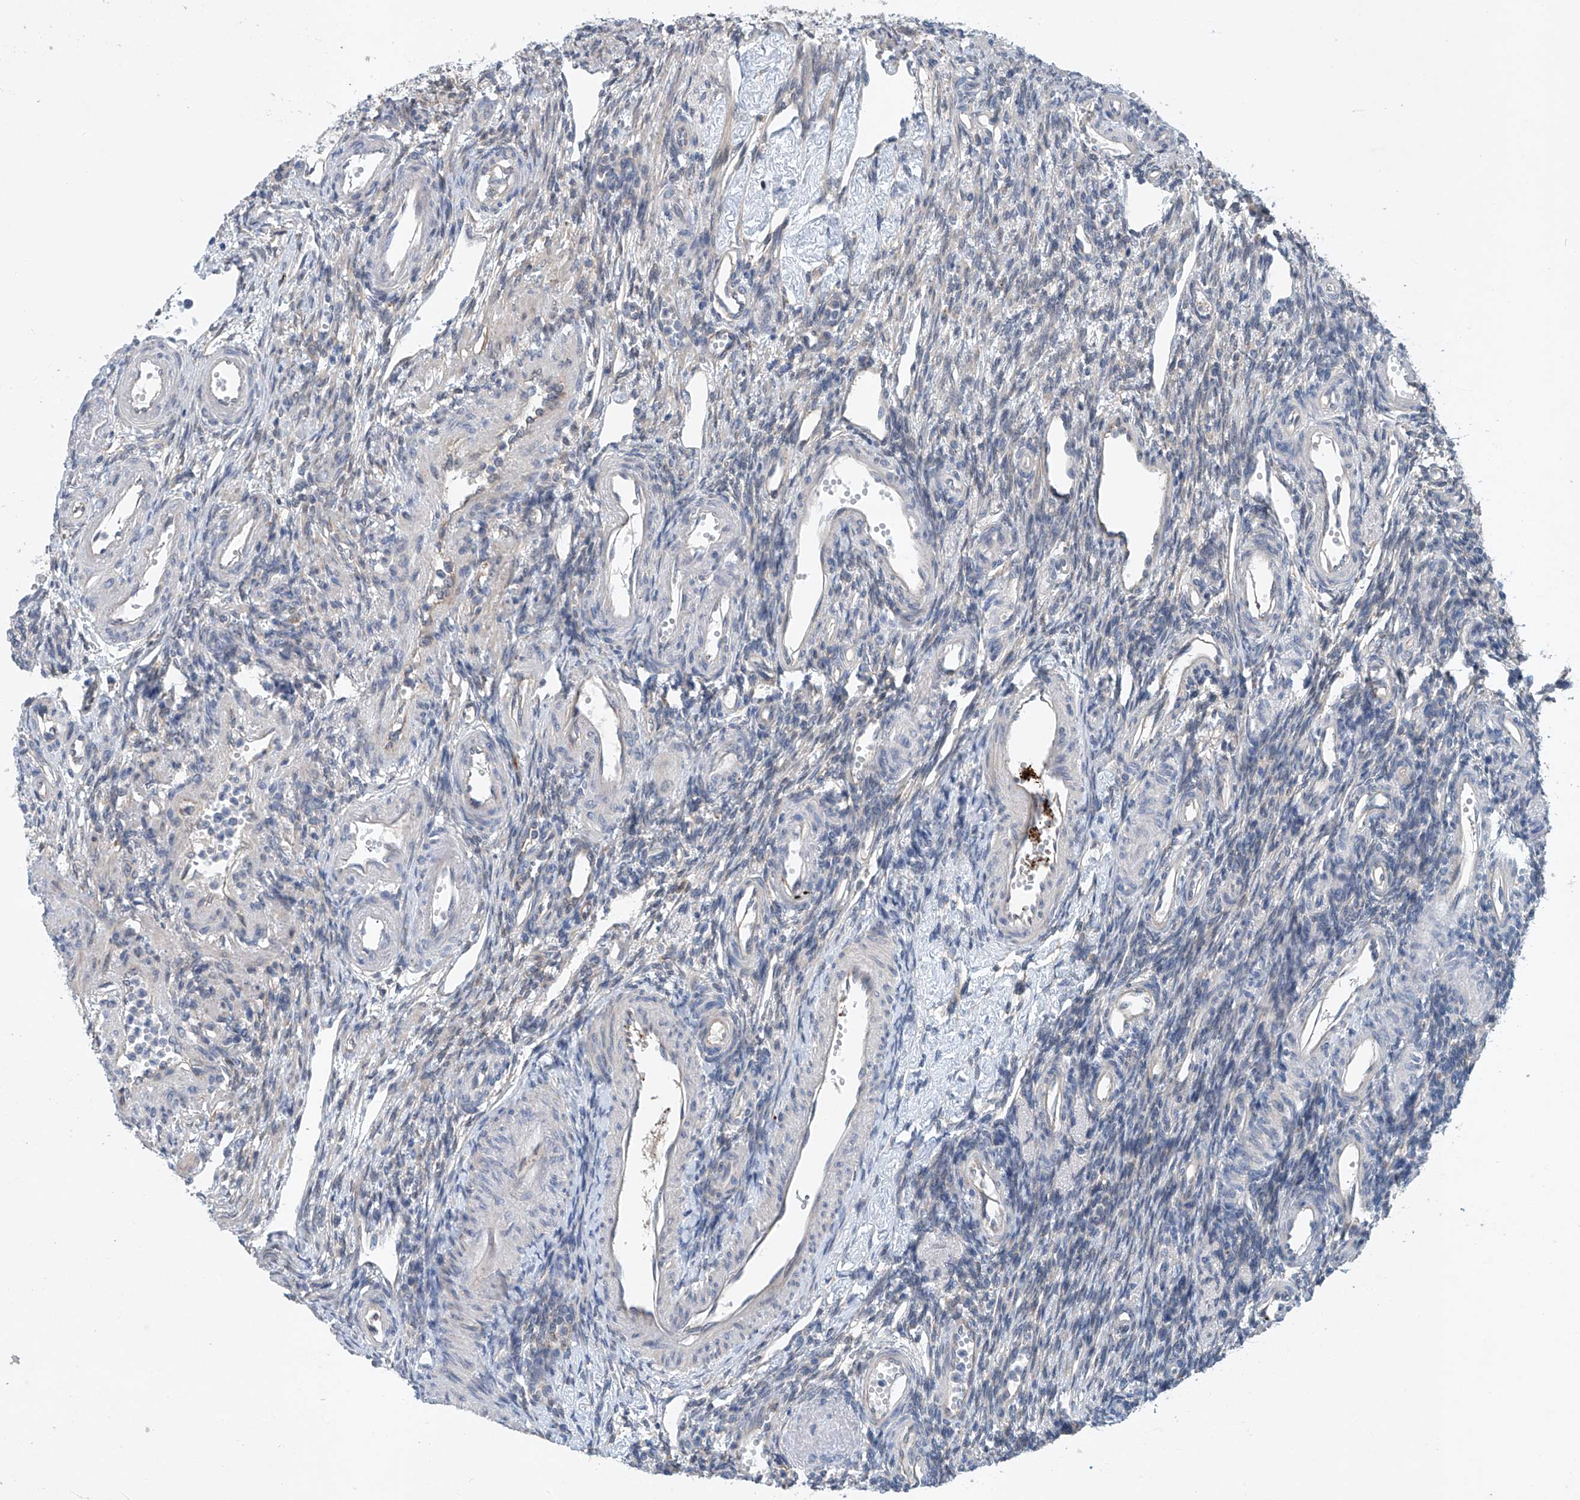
{"staining": {"intensity": "weak", "quantity": ">75%", "location": "cytoplasmic/membranous"}, "tissue": "ovary", "cell_type": "Follicle cells", "image_type": "normal", "snomed": [{"axis": "morphology", "description": "Normal tissue, NOS"}, {"axis": "morphology", "description": "Cyst, NOS"}, {"axis": "topography", "description": "Ovary"}], "caption": "Weak cytoplasmic/membranous positivity is seen in approximately >75% of follicle cells in unremarkable ovary.", "gene": "CEP85L", "patient": {"sex": "female", "age": 33}}